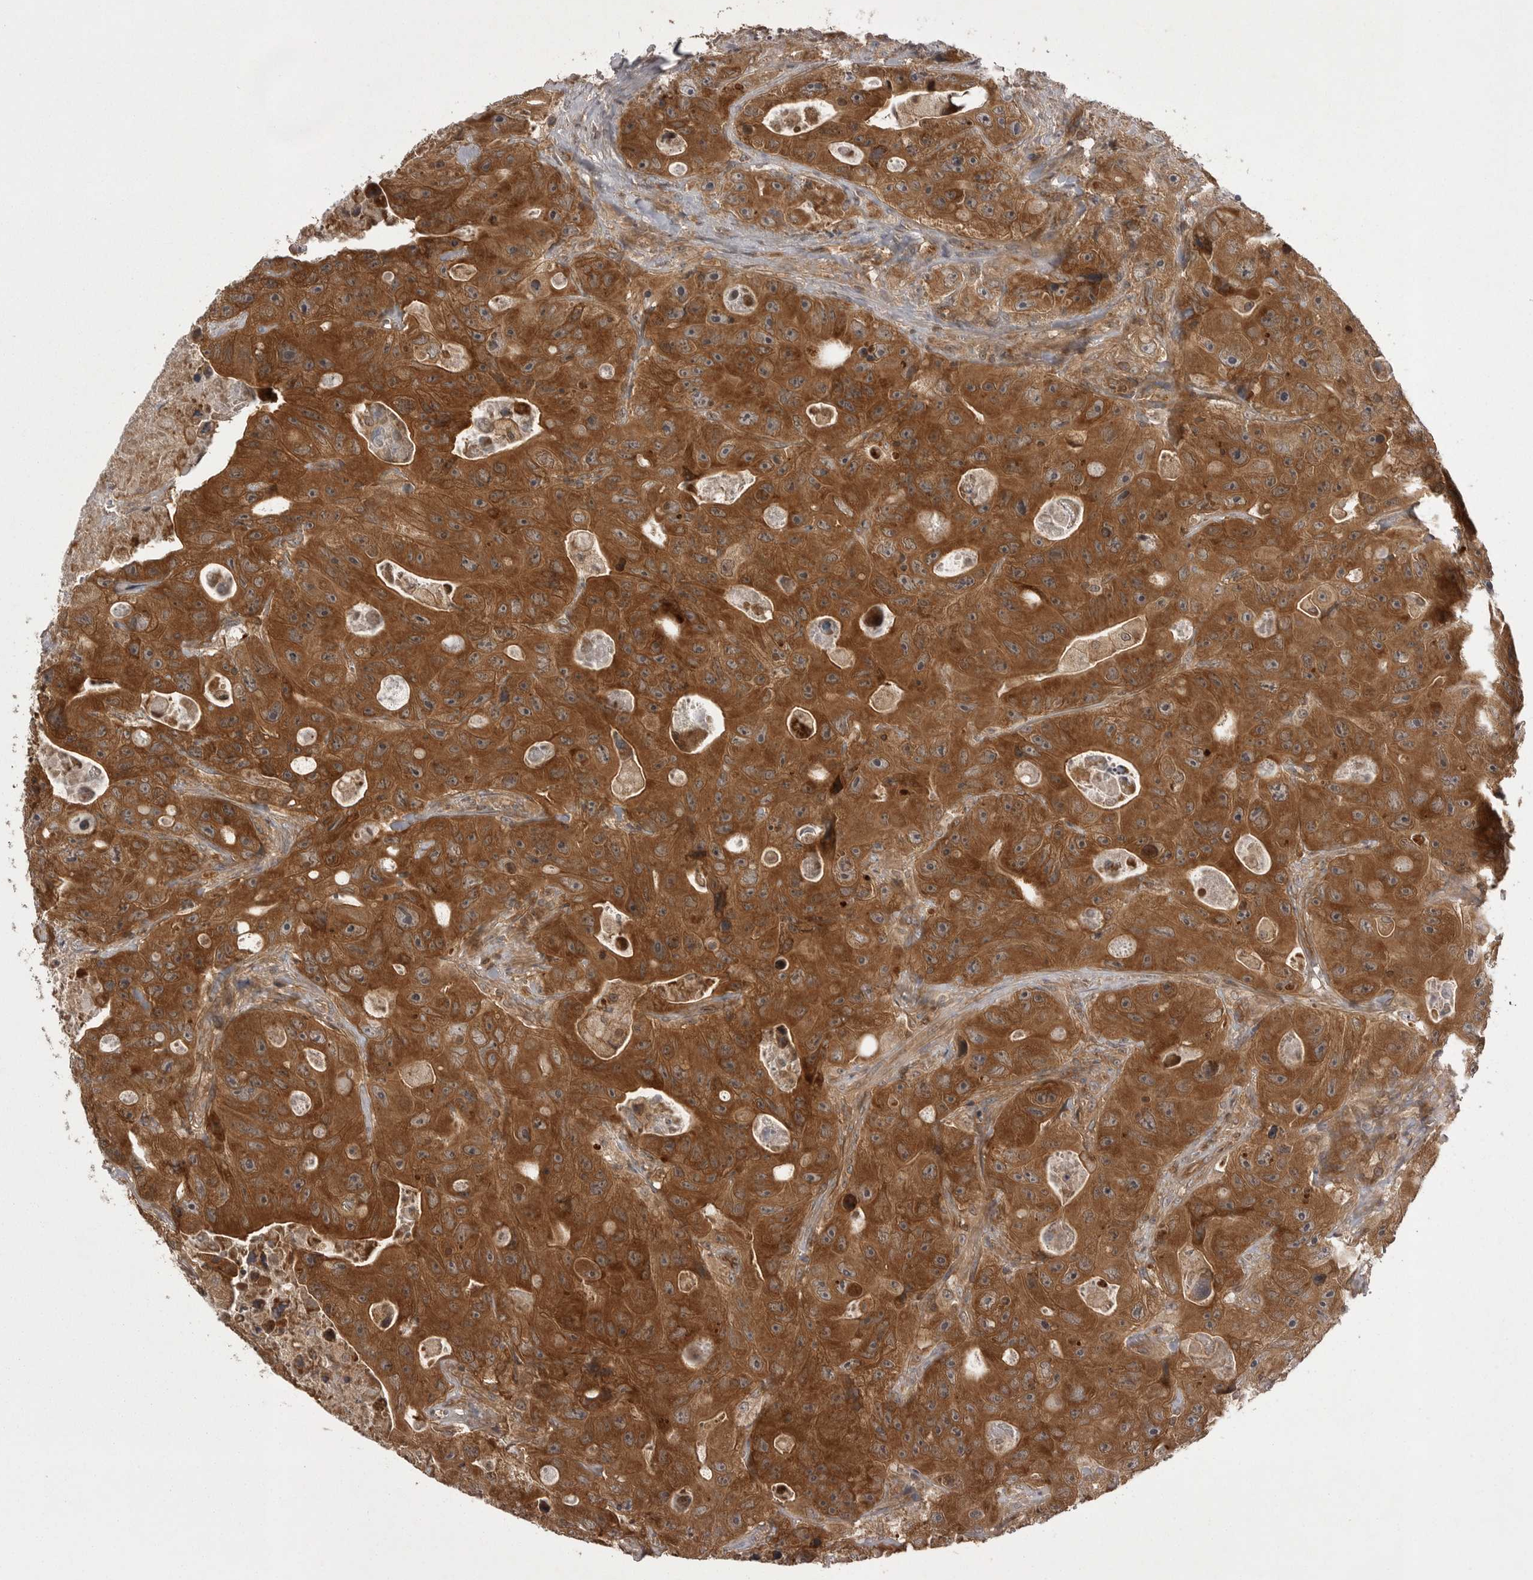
{"staining": {"intensity": "strong", "quantity": ">75%", "location": "cytoplasmic/membranous"}, "tissue": "colorectal cancer", "cell_type": "Tumor cells", "image_type": "cancer", "snomed": [{"axis": "morphology", "description": "Adenocarcinoma, NOS"}, {"axis": "topography", "description": "Colon"}], "caption": "The image reveals staining of colorectal cancer (adenocarcinoma), revealing strong cytoplasmic/membranous protein positivity (brown color) within tumor cells. The protein is stained brown, and the nuclei are stained in blue (DAB IHC with brightfield microscopy, high magnification).", "gene": "STK24", "patient": {"sex": "female", "age": 46}}